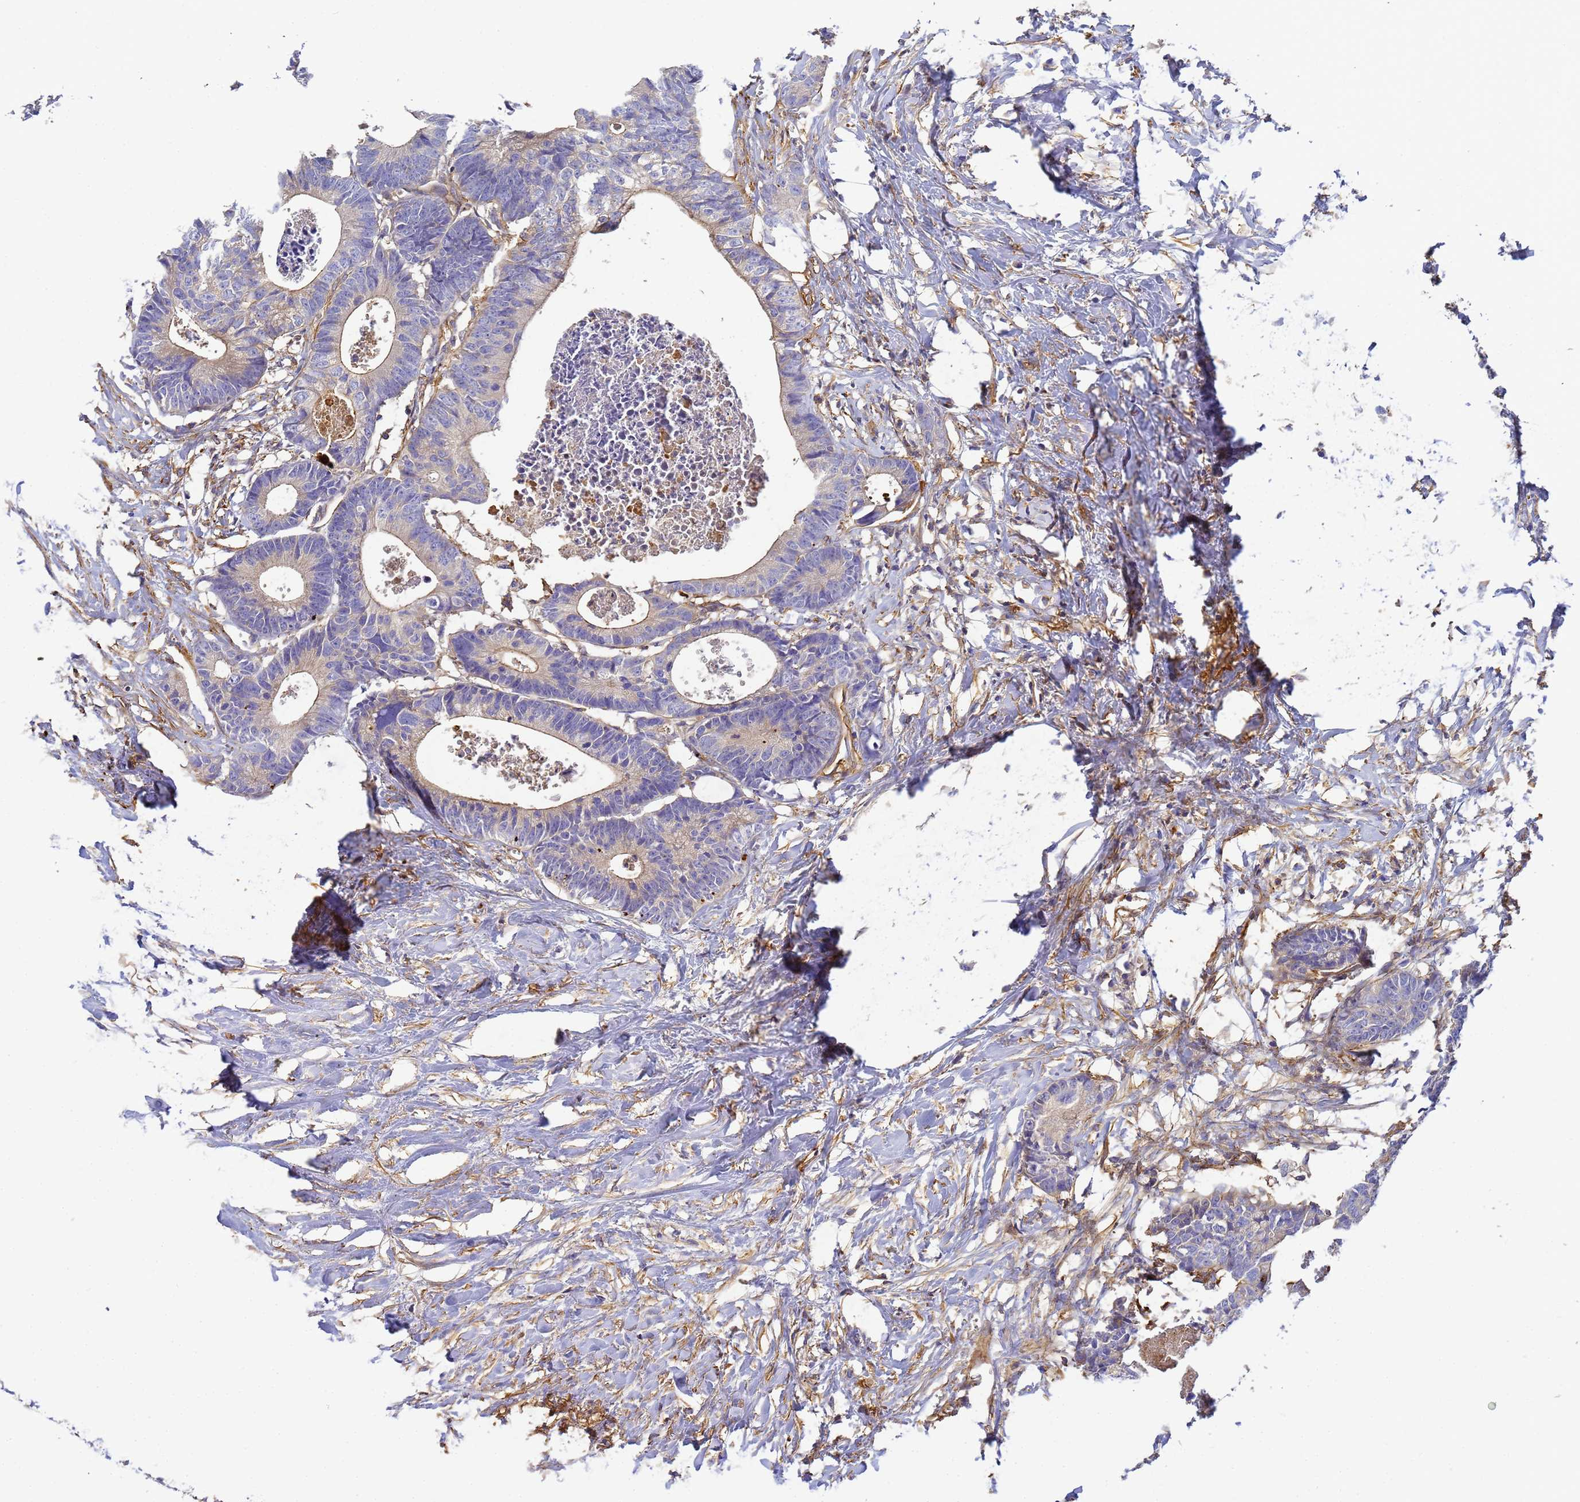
{"staining": {"intensity": "weak", "quantity": "<25%", "location": "cytoplasmic/membranous"}, "tissue": "colorectal cancer", "cell_type": "Tumor cells", "image_type": "cancer", "snomed": [{"axis": "morphology", "description": "Adenocarcinoma, NOS"}, {"axis": "topography", "description": "Colon"}], "caption": "A high-resolution histopathology image shows immunohistochemistry (IHC) staining of colorectal cancer, which demonstrates no significant positivity in tumor cells.", "gene": "MYL12A", "patient": {"sex": "female", "age": 57}}